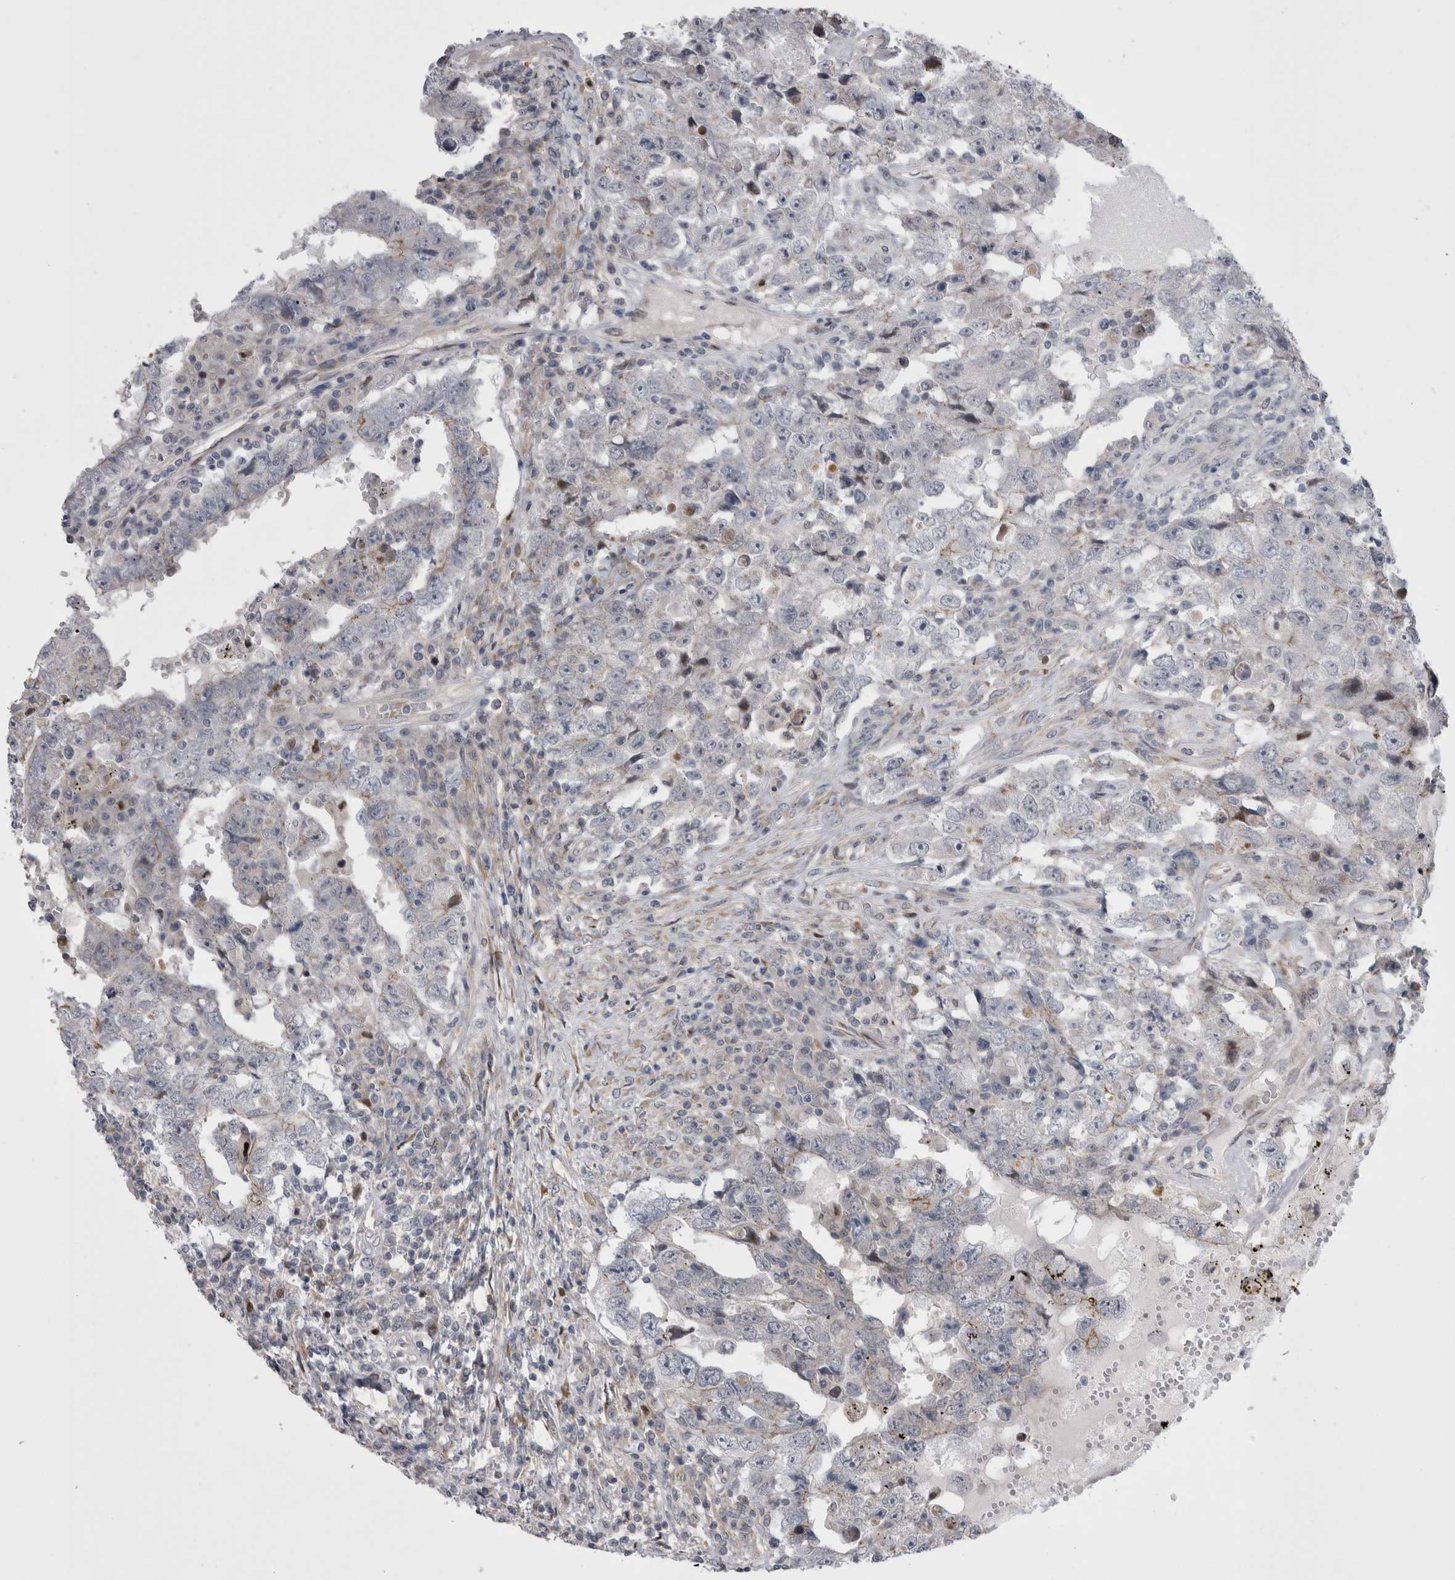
{"staining": {"intensity": "negative", "quantity": "none", "location": "none"}, "tissue": "testis cancer", "cell_type": "Tumor cells", "image_type": "cancer", "snomed": [{"axis": "morphology", "description": "Carcinoma, Embryonal, NOS"}, {"axis": "topography", "description": "Testis"}], "caption": "Immunohistochemistry micrograph of testis cancer stained for a protein (brown), which displays no staining in tumor cells.", "gene": "NENF", "patient": {"sex": "male", "age": 26}}